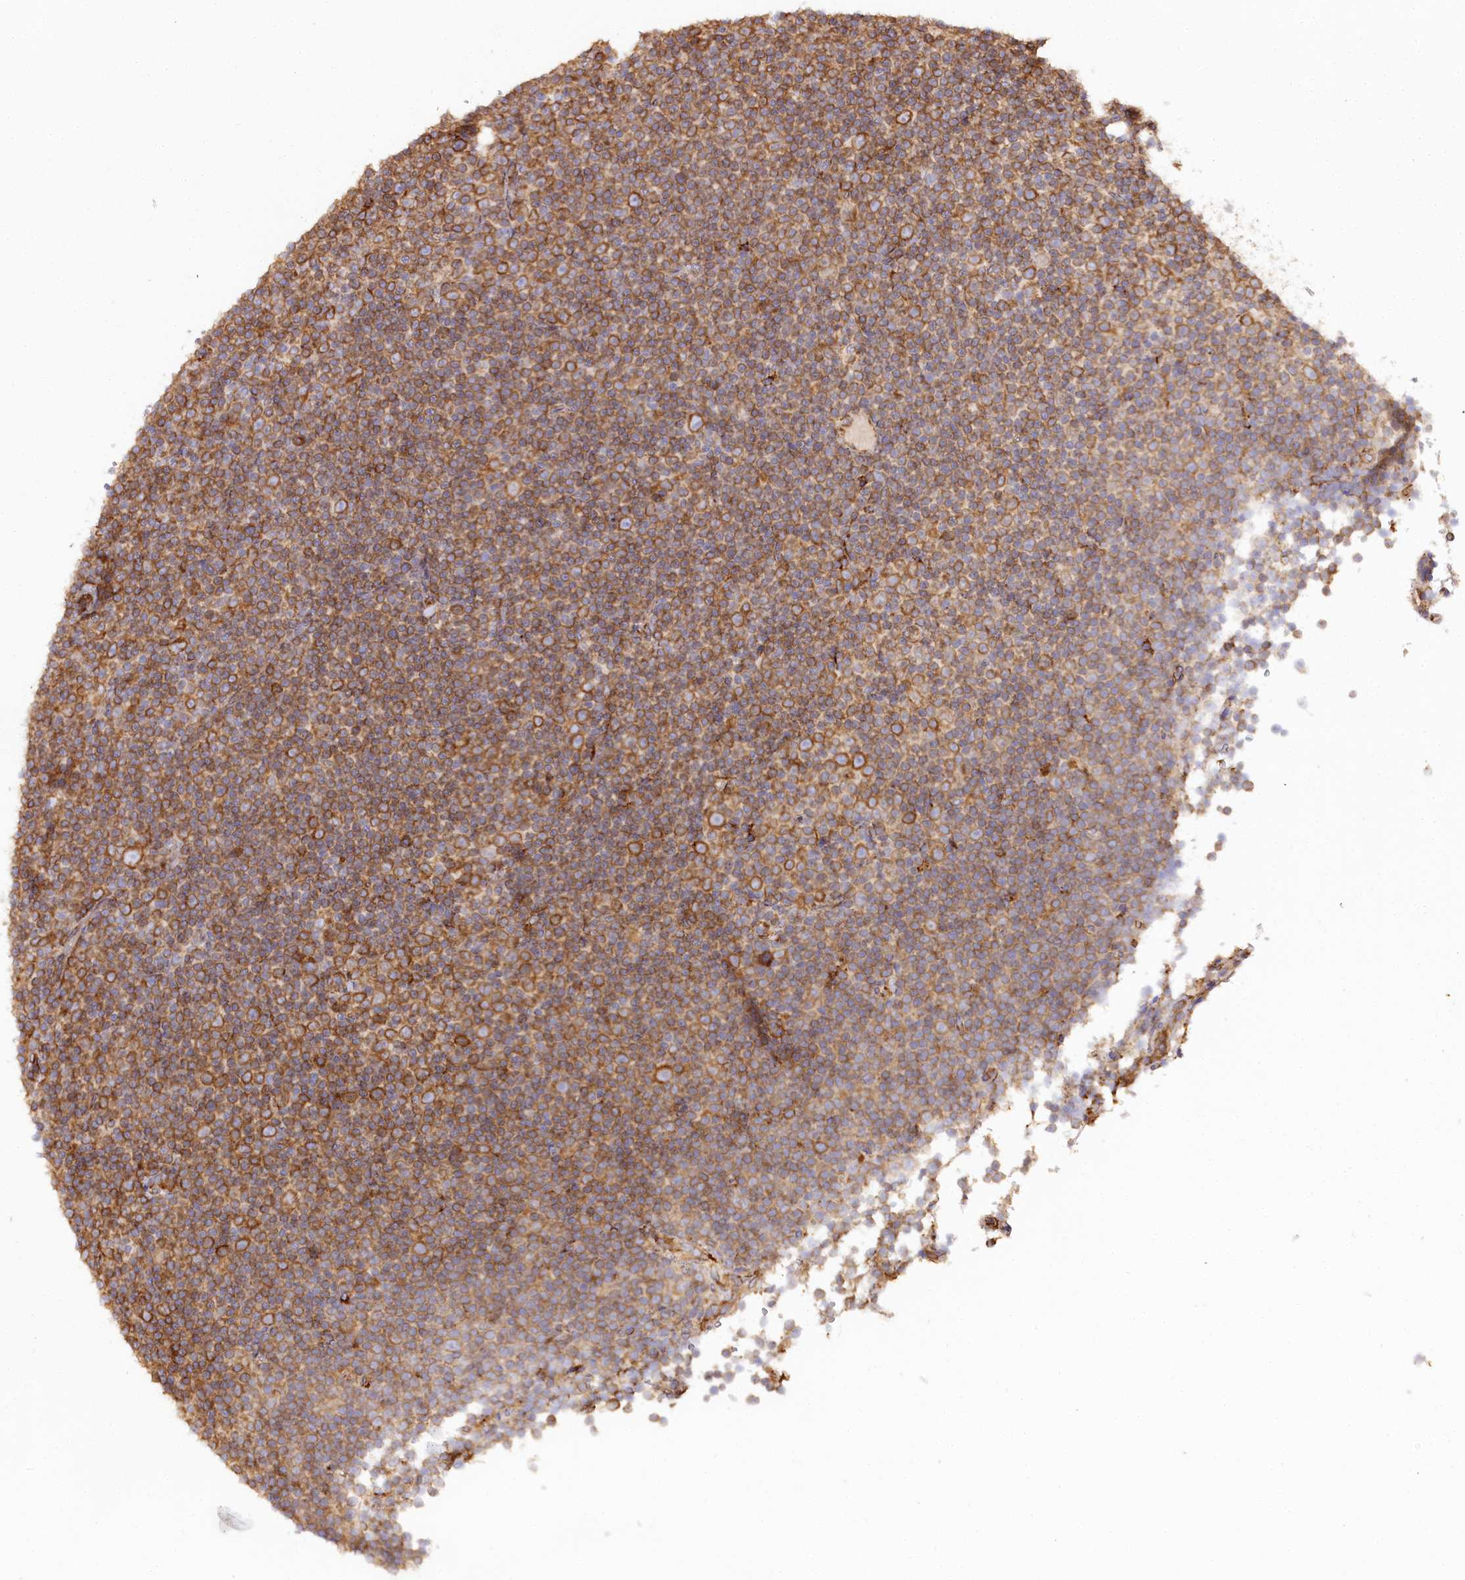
{"staining": {"intensity": "moderate", "quantity": ">75%", "location": "cytoplasmic/membranous"}, "tissue": "lymphoma", "cell_type": "Tumor cells", "image_type": "cancer", "snomed": [{"axis": "morphology", "description": "Malignant lymphoma, non-Hodgkin's type, Low grade"}, {"axis": "topography", "description": "Lymph node"}], "caption": "Protein staining by IHC reveals moderate cytoplasmic/membranous expression in about >75% of tumor cells in lymphoma.", "gene": "CNPY2", "patient": {"sex": "female", "age": 67}}